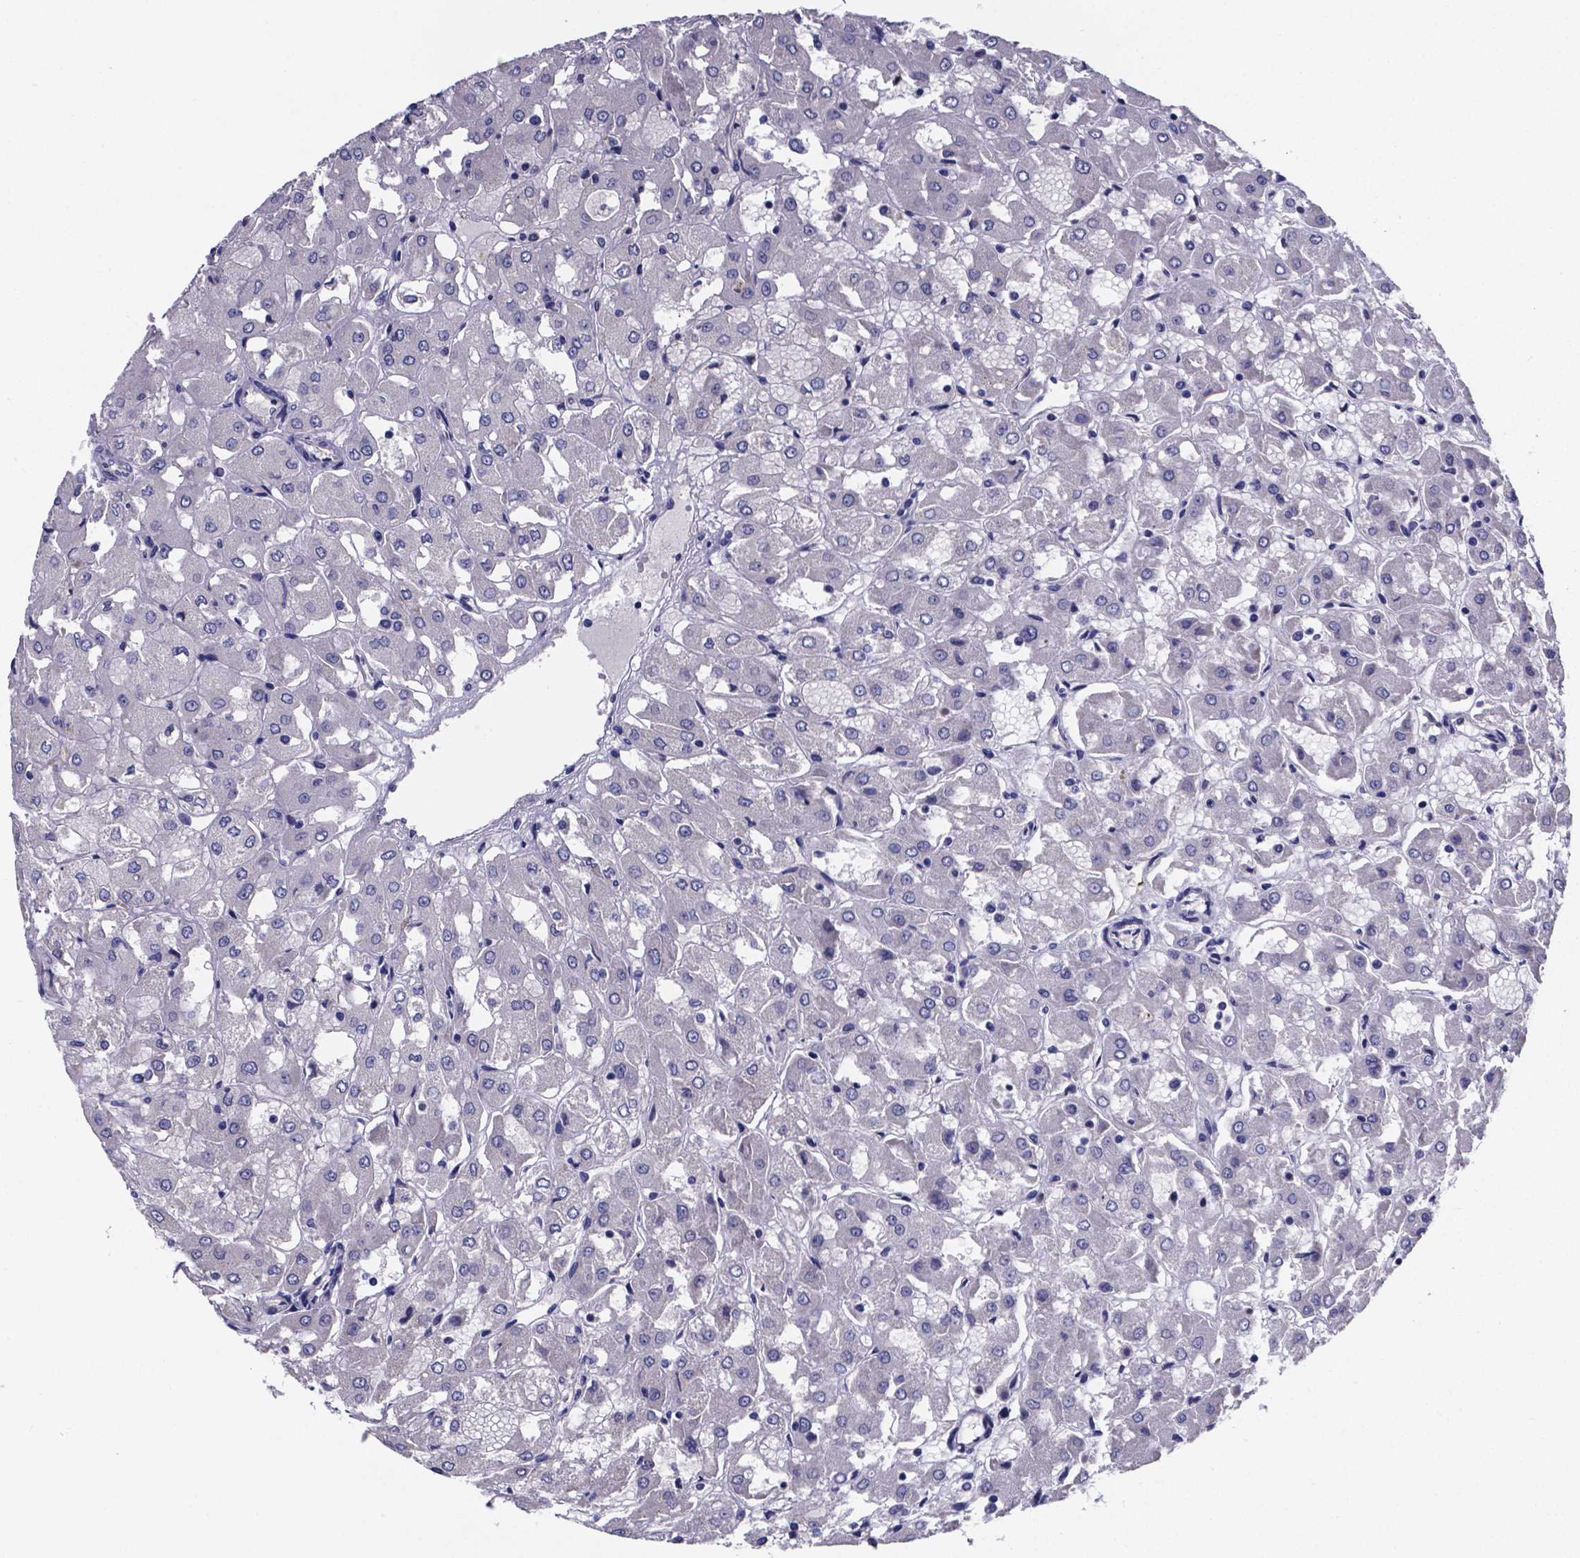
{"staining": {"intensity": "negative", "quantity": "none", "location": "none"}, "tissue": "renal cancer", "cell_type": "Tumor cells", "image_type": "cancer", "snomed": [{"axis": "morphology", "description": "Adenocarcinoma, NOS"}, {"axis": "topography", "description": "Kidney"}], "caption": "The histopathology image displays no significant expression in tumor cells of renal cancer.", "gene": "SFRP4", "patient": {"sex": "male", "age": 72}}